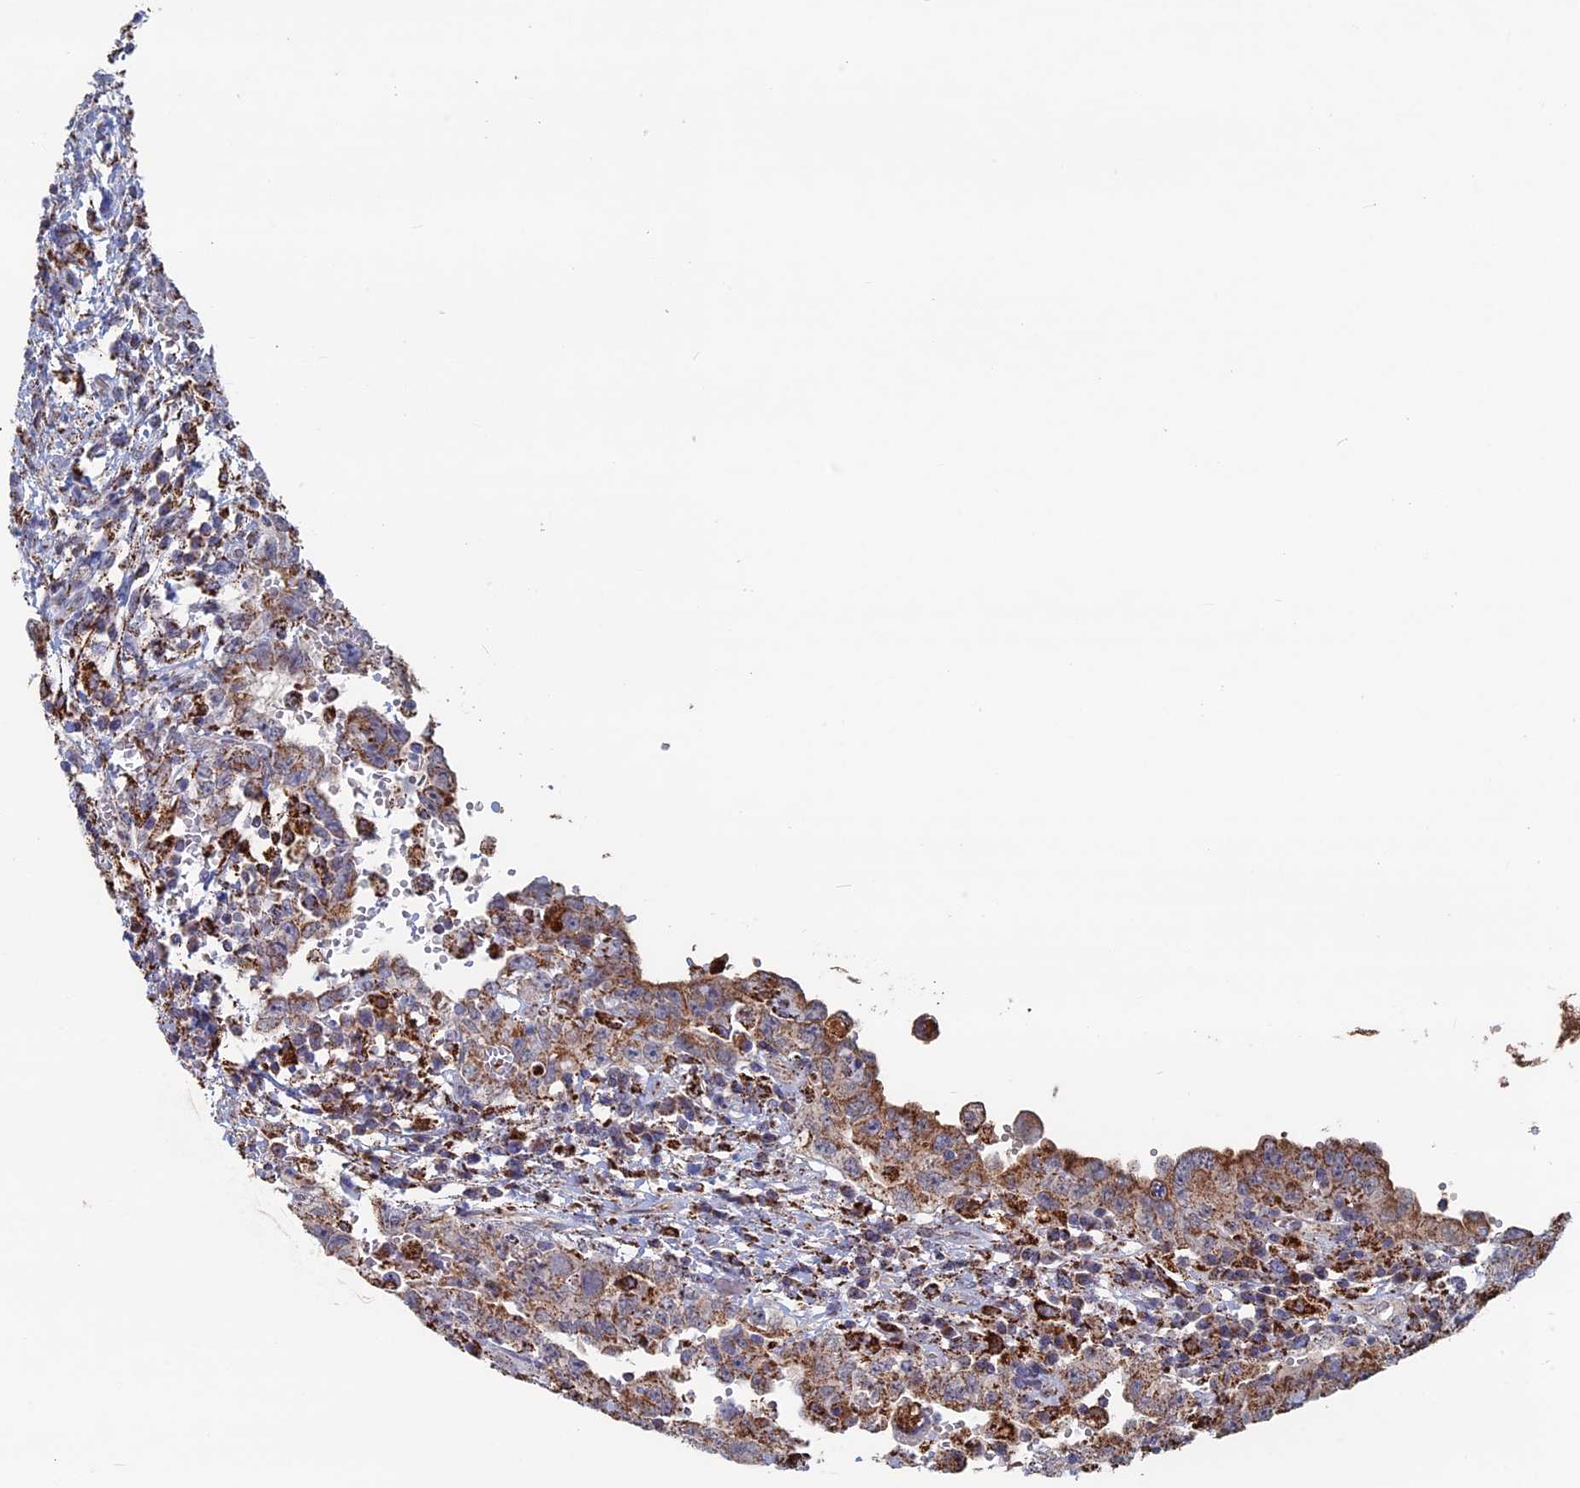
{"staining": {"intensity": "moderate", "quantity": ">75%", "location": "cytoplasmic/membranous"}, "tissue": "testis cancer", "cell_type": "Tumor cells", "image_type": "cancer", "snomed": [{"axis": "morphology", "description": "Carcinoma, Embryonal, NOS"}, {"axis": "topography", "description": "Testis"}], "caption": "Immunohistochemistry image of neoplastic tissue: testis cancer (embryonal carcinoma) stained using immunohistochemistry demonstrates medium levels of moderate protein expression localized specifically in the cytoplasmic/membranous of tumor cells, appearing as a cytoplasmic/membranous brown color.", "gene": "SEC24D", "patient": {"sex": "male", "age": 26}}